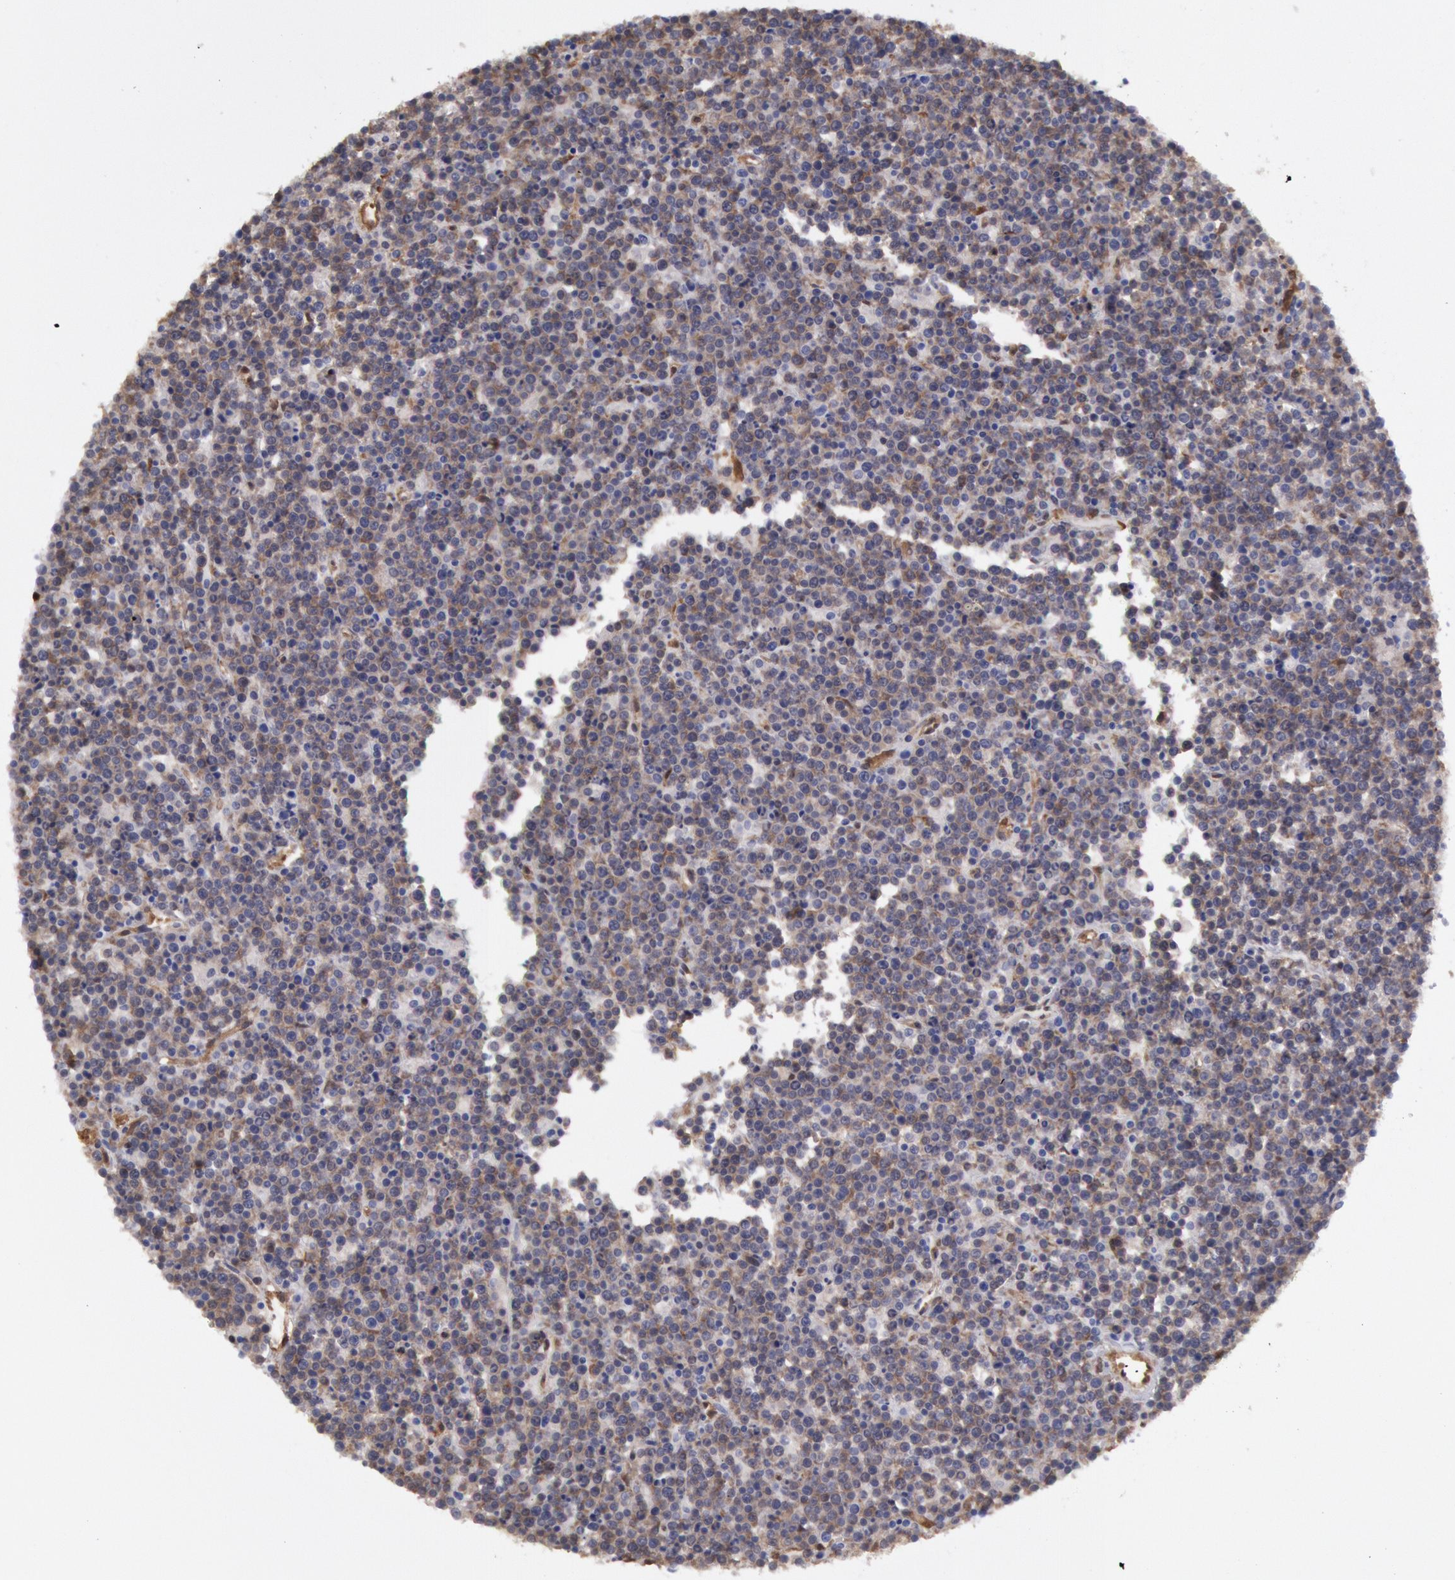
{"staining": {"intensity": "weak", "quantity": ">75%", "location": "cytoplasmic/membranous"}, "tissue": "lymphoma", "cell_type": "Tumor cells", "image_type": "cancer", "snomed": [{"axis": "morphology", "description": "Malignant lymphoma, non-Hodgkin's type, High grade"}, {"axis": "topography", "description": "Ovary"}], "caption": "Lymphoma was stained to show a protein in brown. There is low levels of weak cytoplasmic/membranous staining in about >75% of tumor cells.", "gene": "CCDC50", "patient": {"sex": "female", "age": 56}}